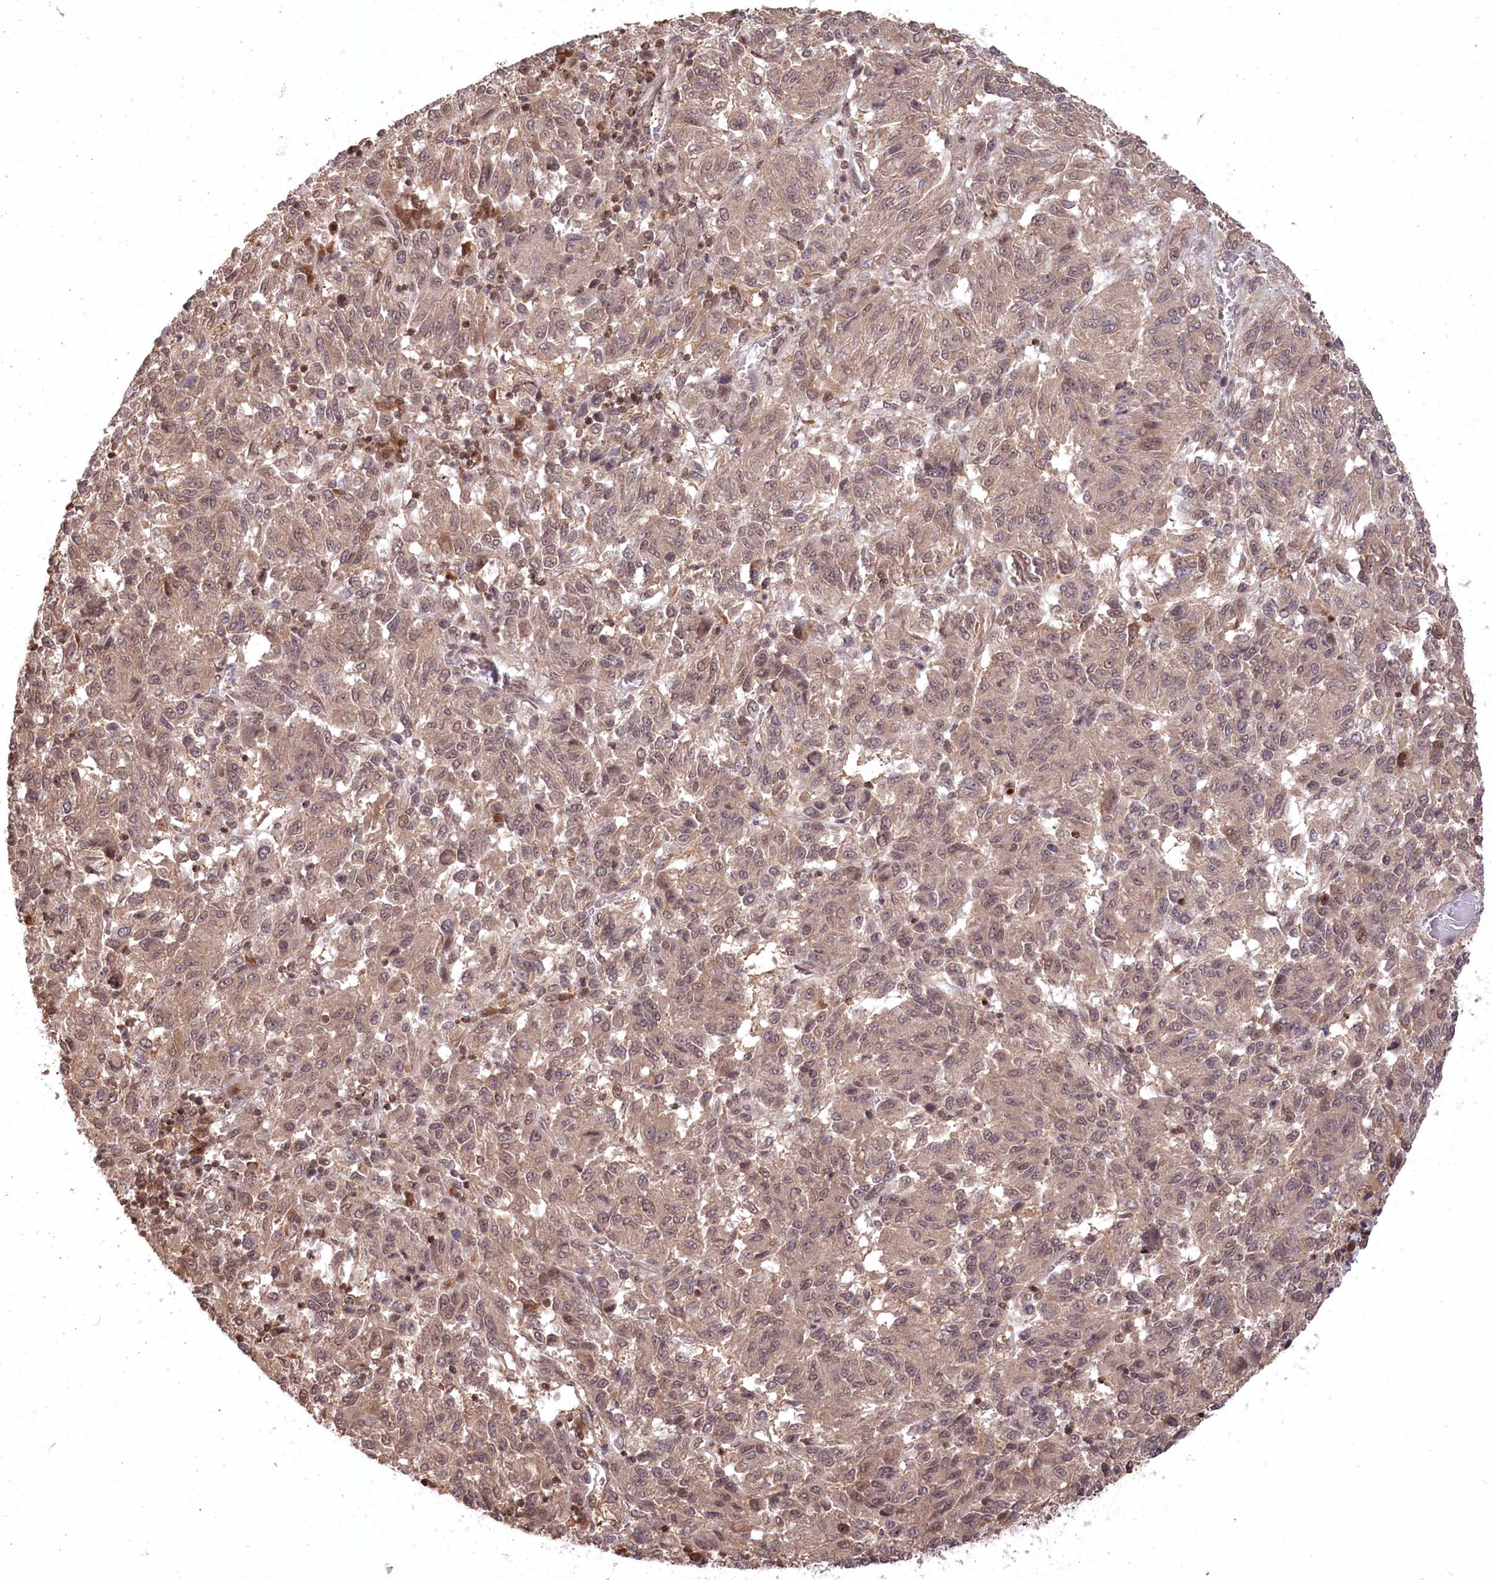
{"staining": {"intensity": "moderate", "quantity": ">75%", "location": "cytoplasmic/membranous,nuclear"}, "tissue": "melanoma", "cell_type": "Tumor cells", "image_type": "cancer", "snomed": [{"axis": "morphology", "description": "Malignant melanoma, Metastatic site"}, {"axis": "topography", "description": "Lung"}], "caption": "Immunohistochemical staining of malignant melanoma (metastatic site) demonstrates moderate cytoplasmic/membranous and nuclear protein expression in approximately >75% of tumor cells.", "gene": "CCSER2", "patient": {"sex": "male", "age": 64}}